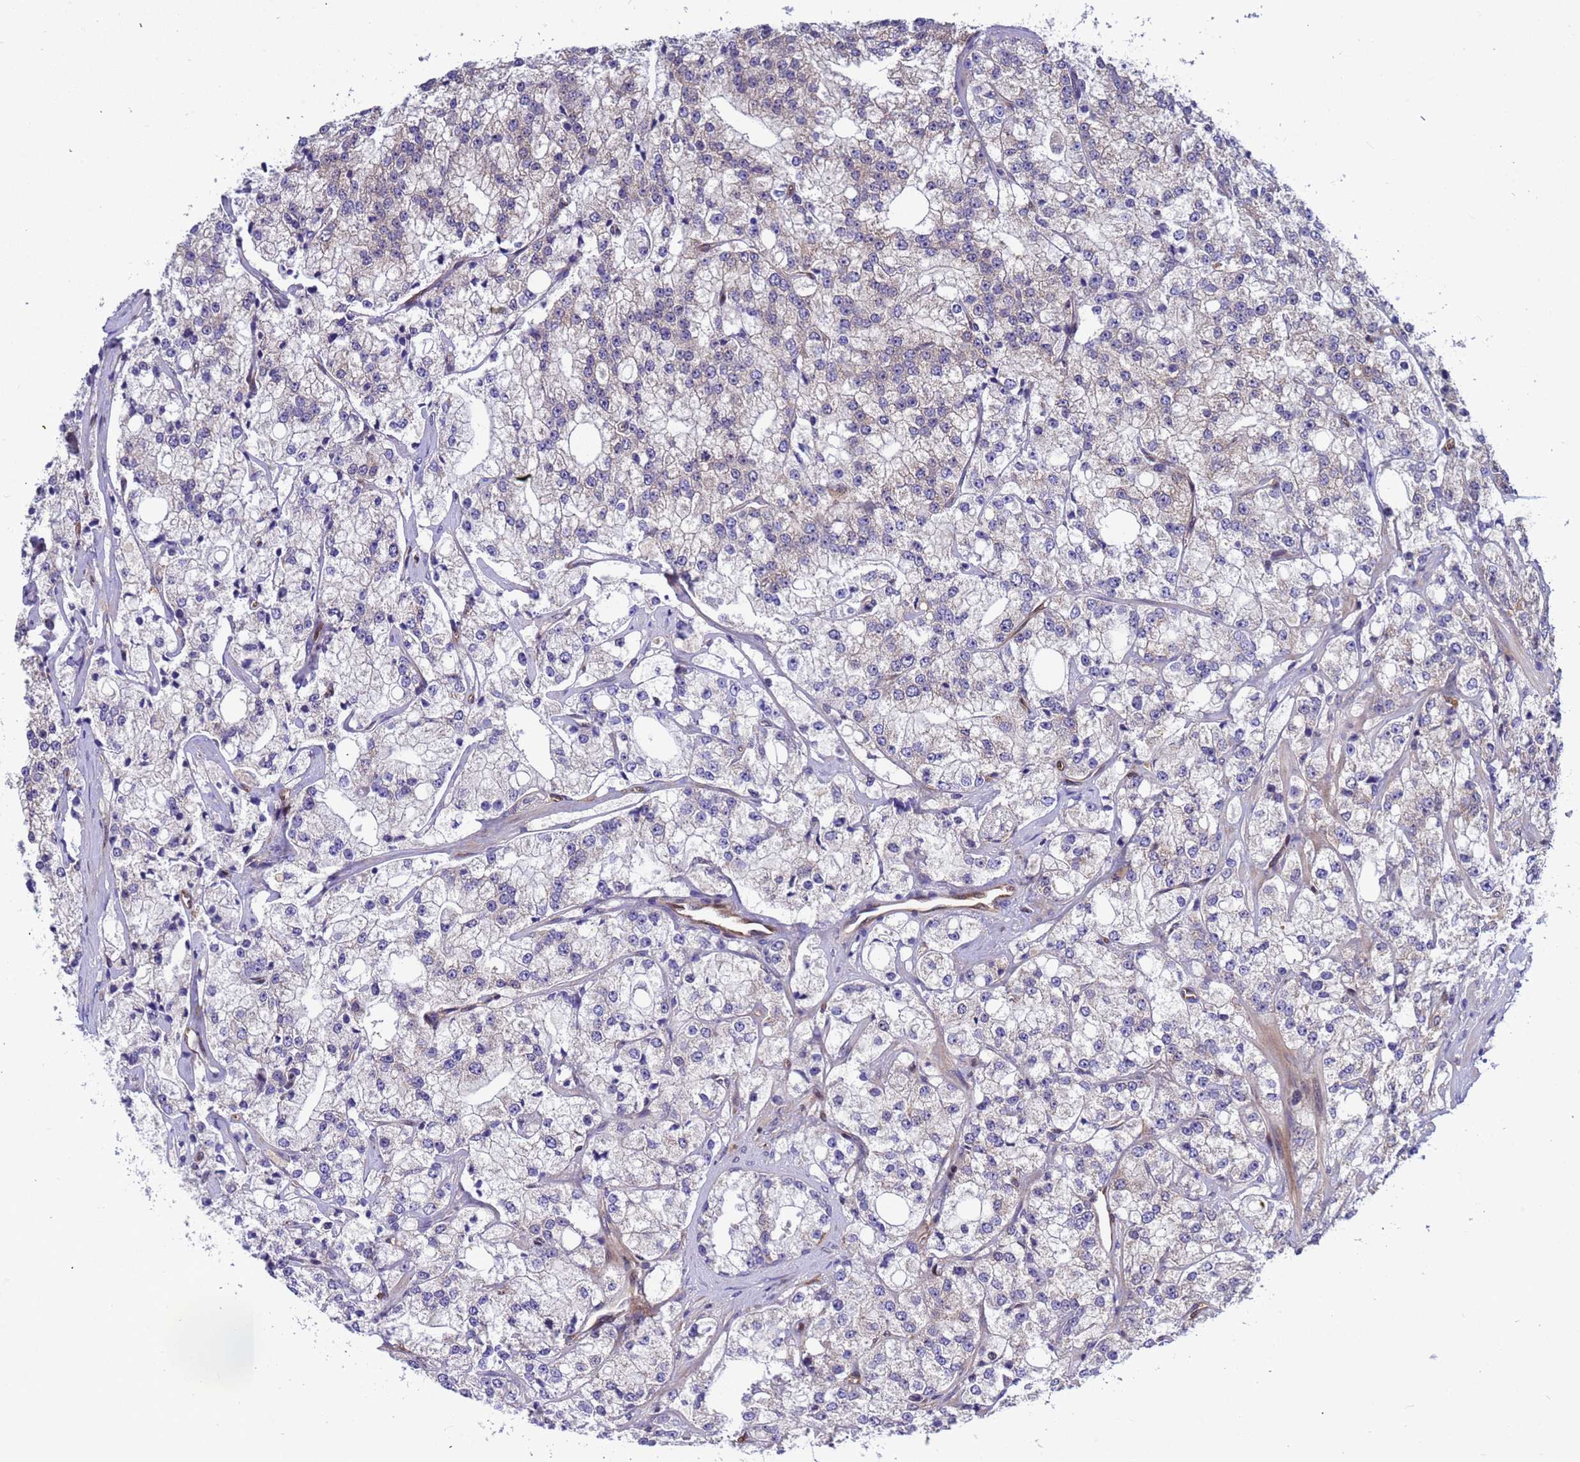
{"staining": {"intensity": "negative", "quantity": "none", "location": "none"}, "tissue": "prostate cancer", "cell_type": "Tumor cells", "image_type": "cancer", "snomed": [{"axis": "morphology", "description": "Adenocarcinoma, High grade"}, {"axis": "topography", "description": "Prostate"}], "caption": "Prostate adenocarcinoma (high-grade) stained for a protein using immunohistochemistry reveals no expression tumor cells.", "gene": "FOXRED1", "patient": {"sex": "male", "age": 64}}